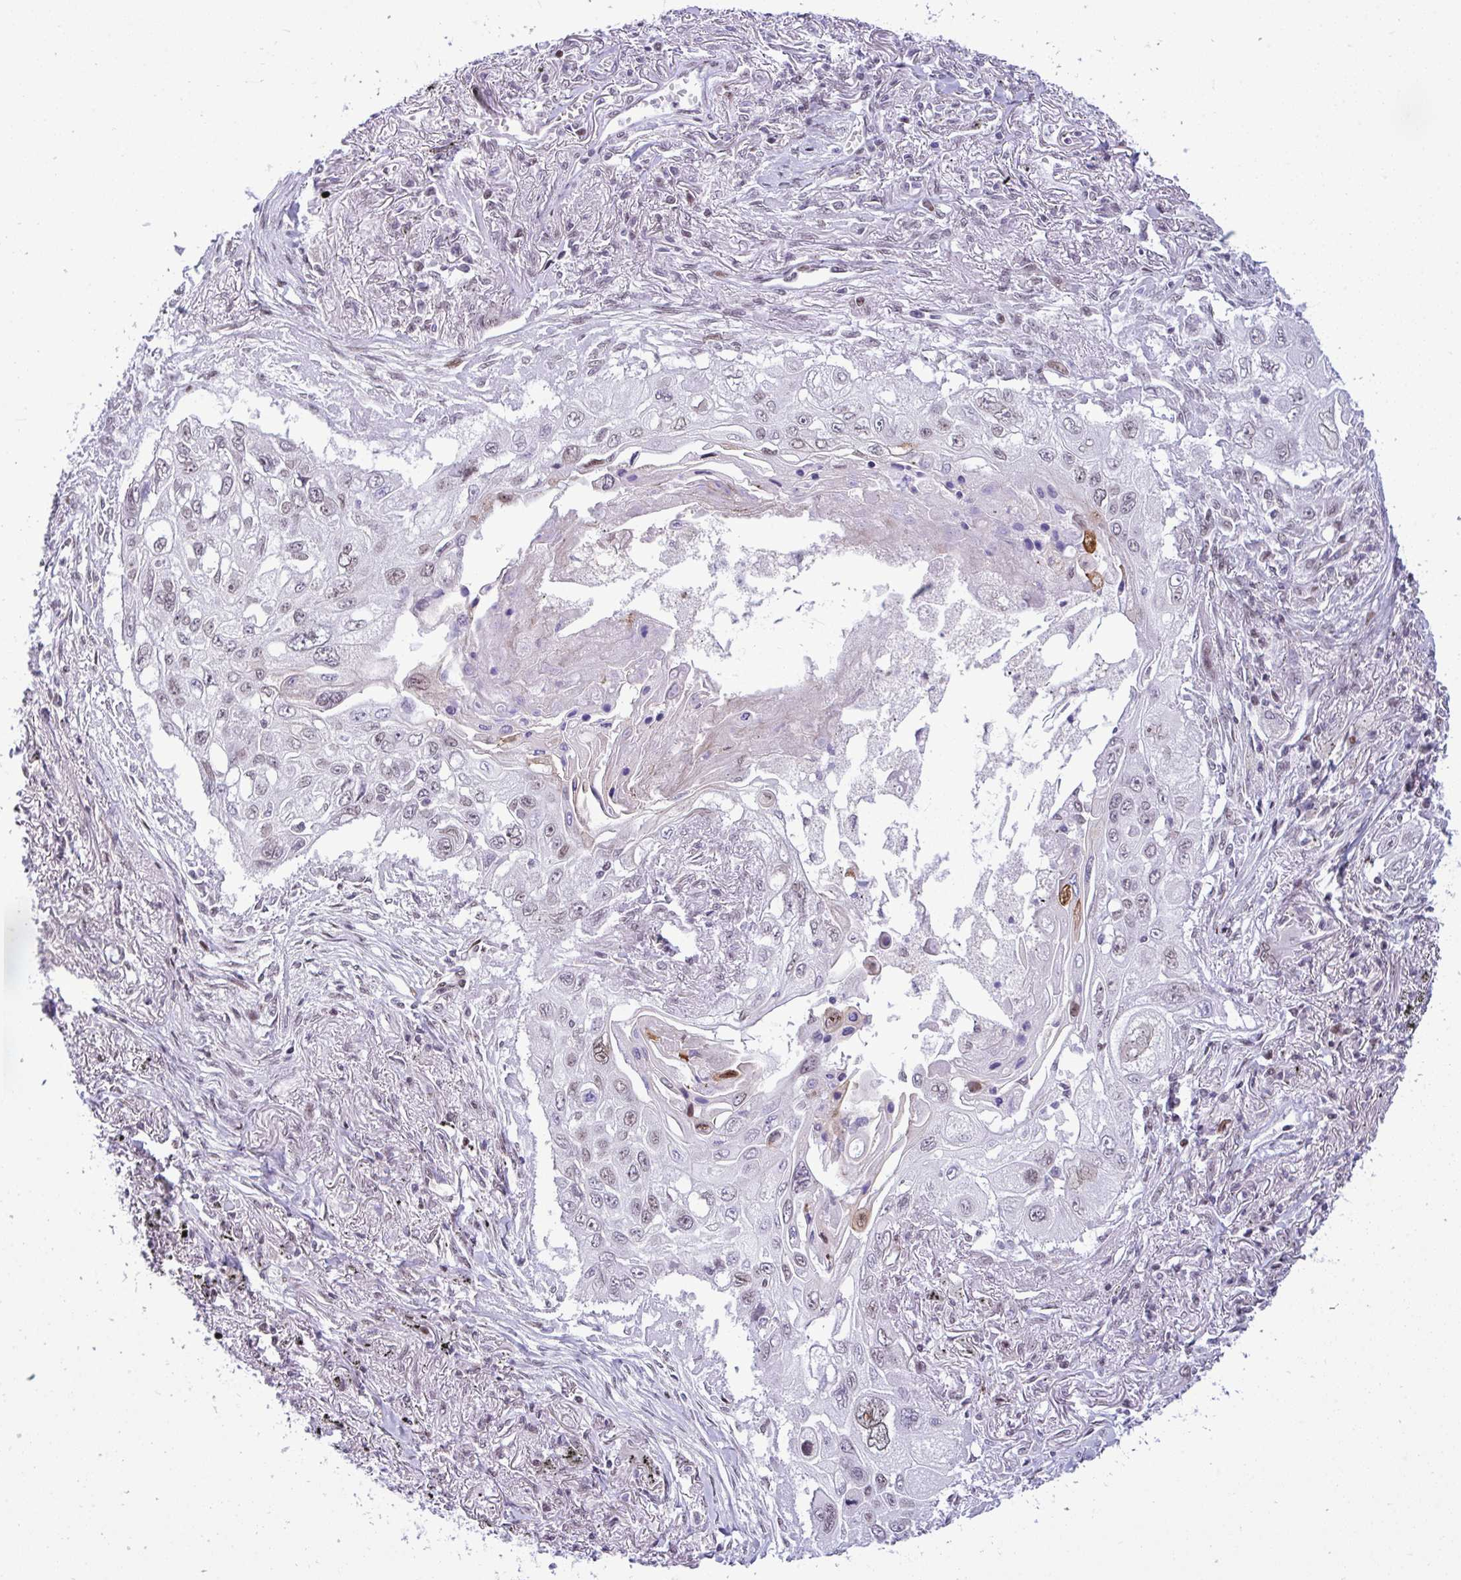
{"staining": {"intensity": "weak", "quantity": "<25%", "location": "nuclear"}, "tissue": "lung cancer", "cell_type": "Tumor cells", "image_type": "cancer", "snomed": [{"axis": "morphology", "description": "Squamous cell carcinoma, NOS"}, {"axis": "topography", "description": "Lung"}], "caption": "Lung squamous cell carcinoma stained for a protein using immunohistochemistry (IHC) reveals no expression tumor cells.", "gene": "ZFHX3", "patient": {"sex": "male", "age": 75}}